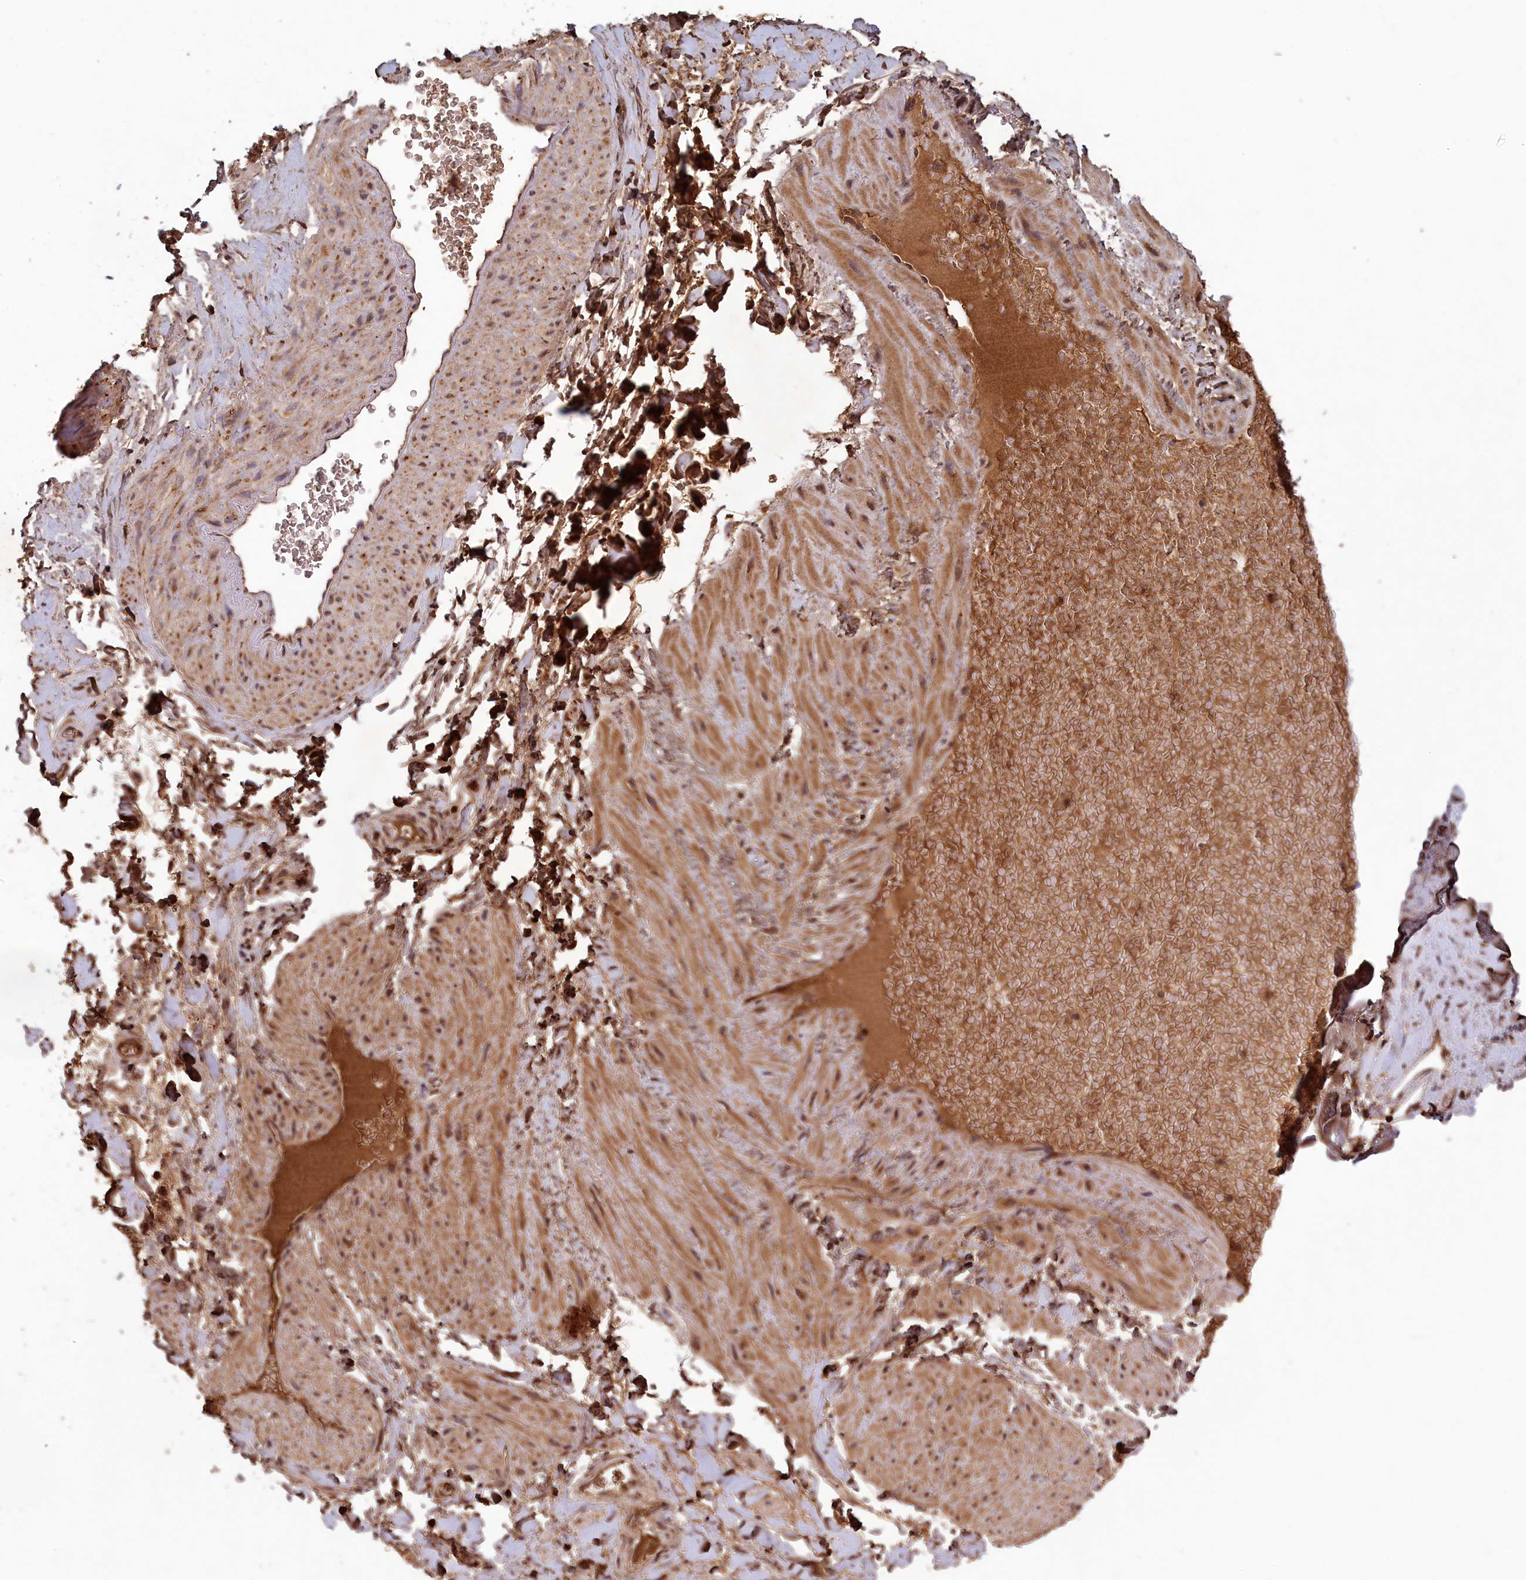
{"staining": {"intensity": "weak", "quantity": ">75%", "location": "cytoplasmic/membranous"}, "tissue": "adipose tissue", "cell_type": "Adipocytes", "image_type": "normal", "snomed": [{"axis": "morphology", "description": "Normal tissue, NOS"}, {"axis": "topography", "description": "Soft tissue"}, {"axis": "topography", "description": "Vascular tissue"}], "caption": "Weak cytoplasmic/membranous positivity for a protein is identified in about >75% of adipocytes of unremarkable adipose tissue using immunohistochemistry (IHC).", "gene": "CCDC15", "patient": {"sex": "male", "age": 54}}